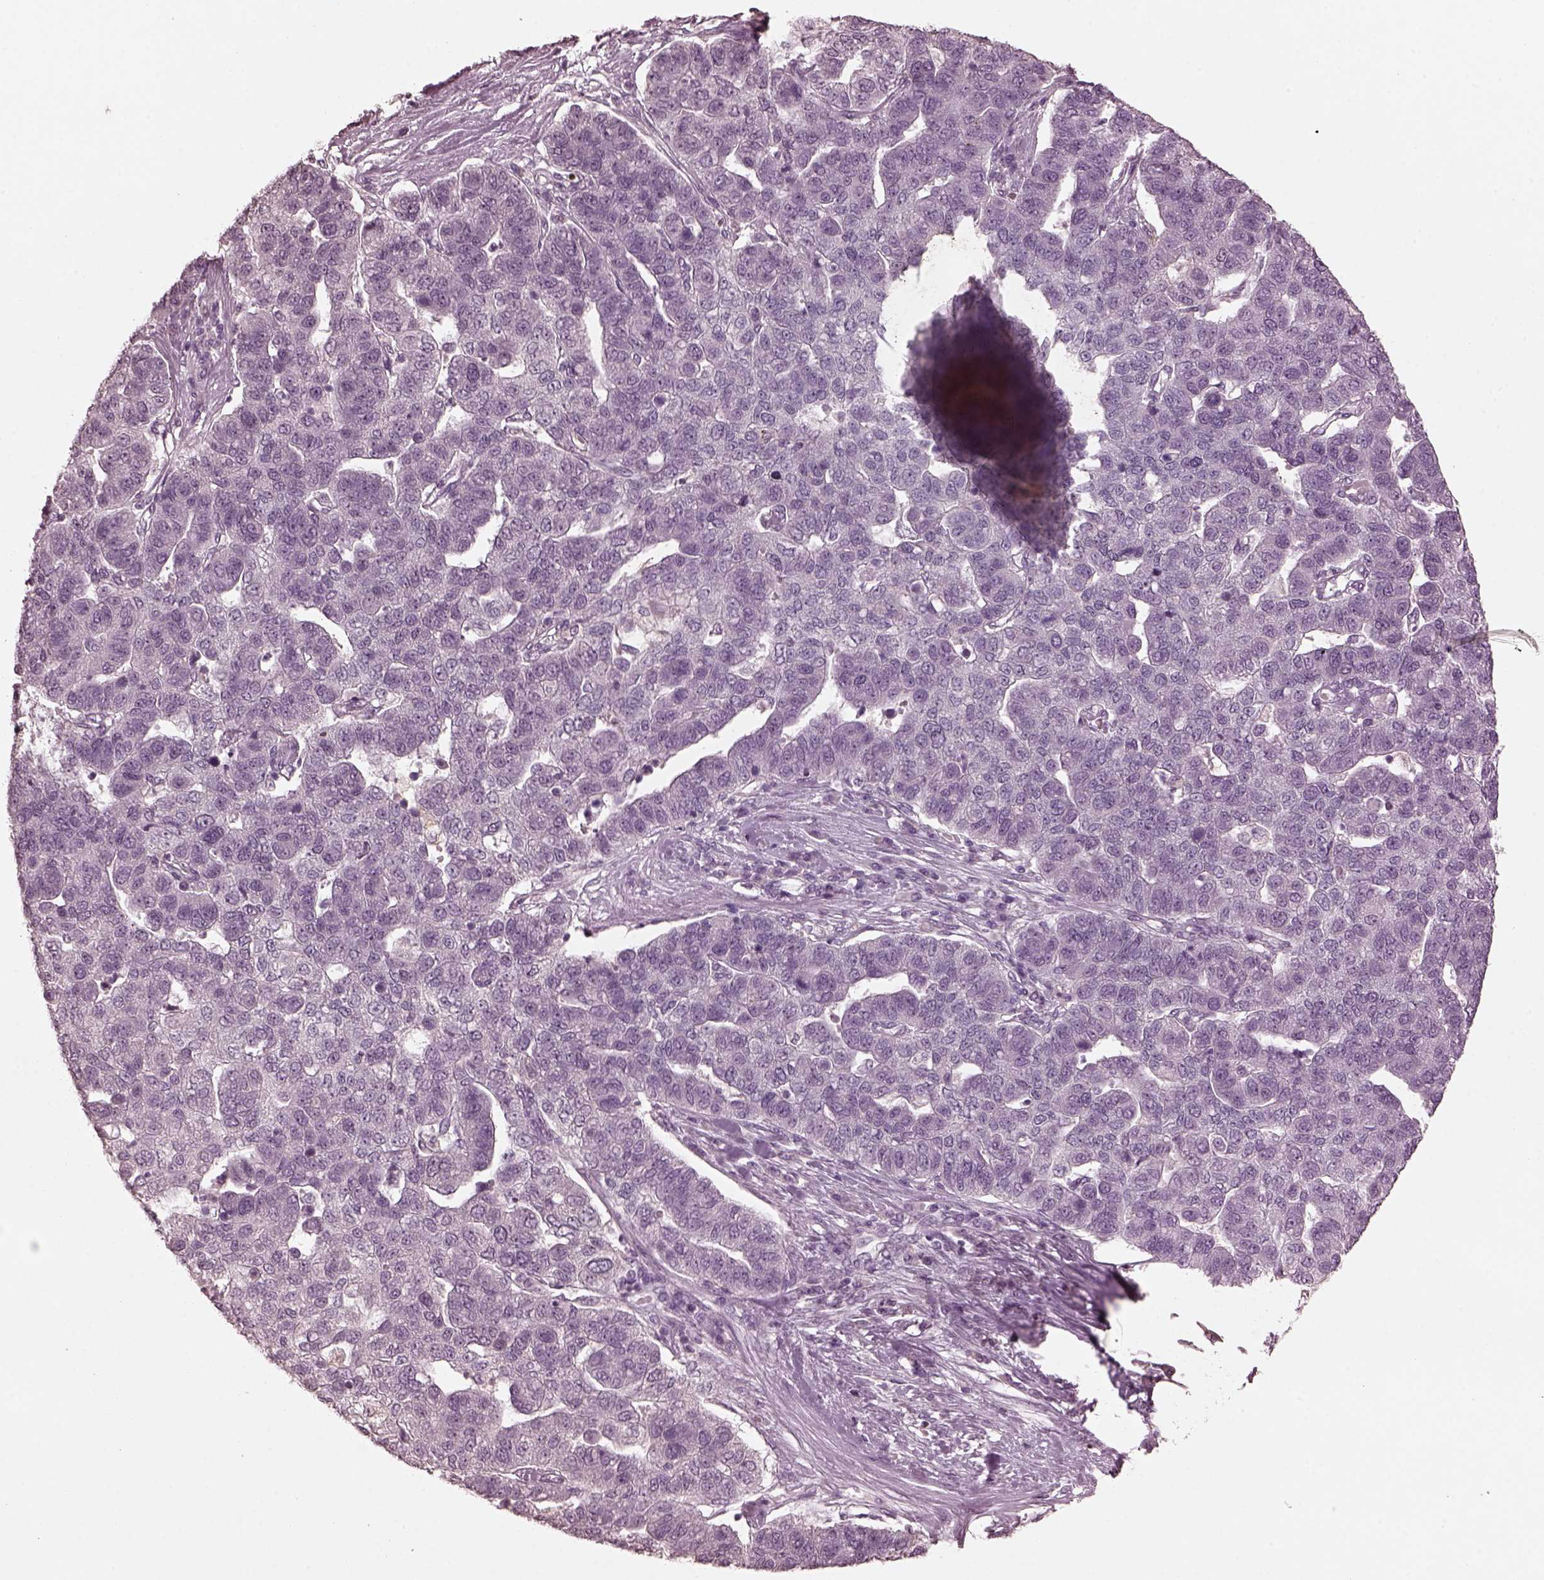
{"staining": {"intensity": "negative", "quantity": "none", "location": "none"}, "tissue": "pancreatic cancer", "cell_type": "Tumor cells", "image_type": "cancer", "snomed": [{"axis": "morphology", "description": "Adenocarcinoma, NOS"}, {"axis": "topography", "description": "Pancreas"}], "caption": "The image reveals no staining of tumor cells in adenocarcinoma (pancreatic). Nuclei are stained in blue.", "gene": "KRT79", "patient": {"sex": "female", "age": 61}}